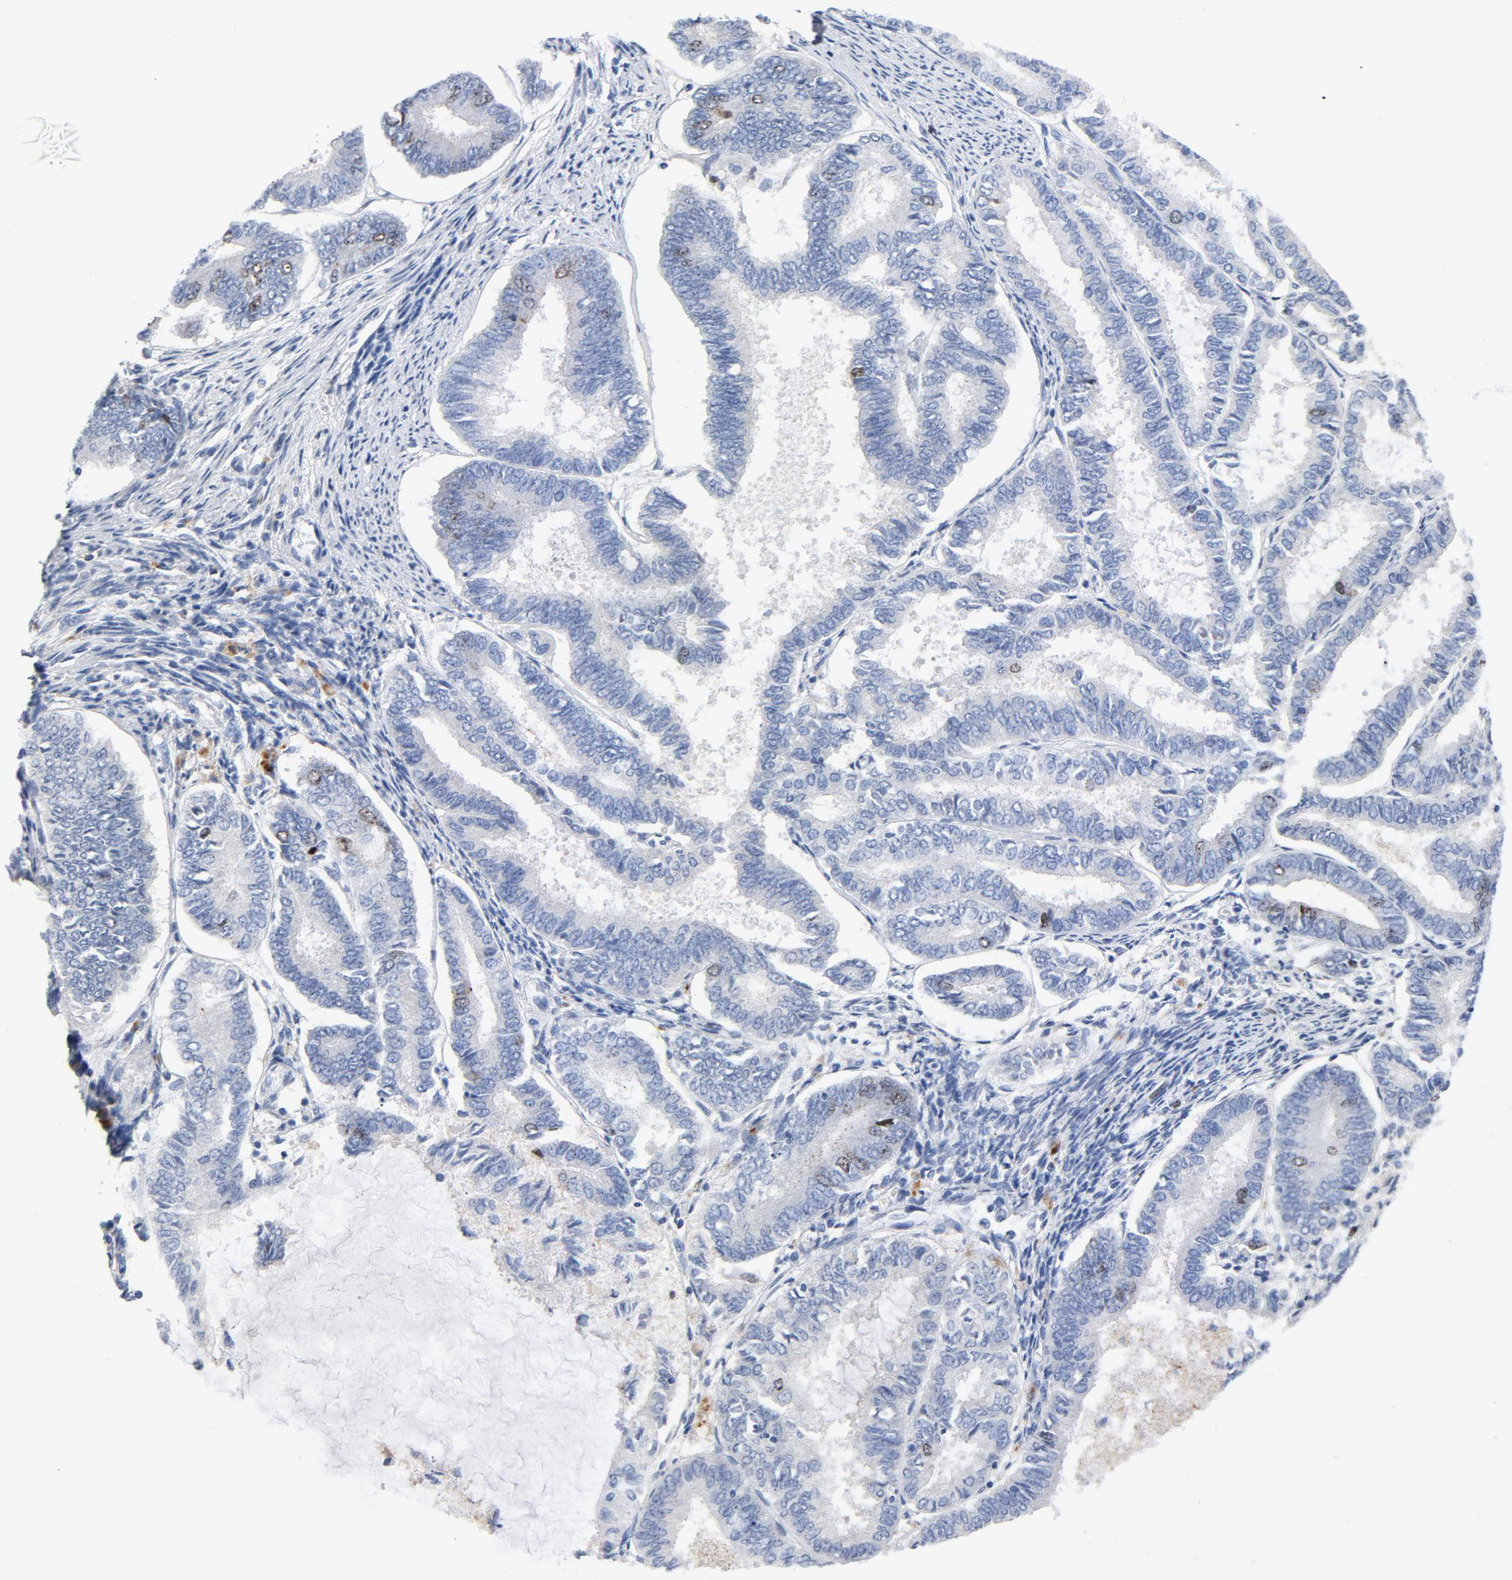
{"staining": {"intensity": "moderate", "quantity": "<25%", "location": "nuclear"}, "tissue": "endometrial cancer", "cell_type": "Tumor cells", "image_type": "cancer", "snomed": [{"axis": "morphology", "description": "Adenocarcinoma, NOS"}, {"axis": "topography", "description": "Endometrium"}], "caption": "Tumor cells reveal low levels of moderate nuclear positivity in approximately <25% of cells in human endometrial adenocarcinoma. Nuclei are stained in blue.", "gene": "BIRC5", "patient": {"sex": "female", "age": 86}}